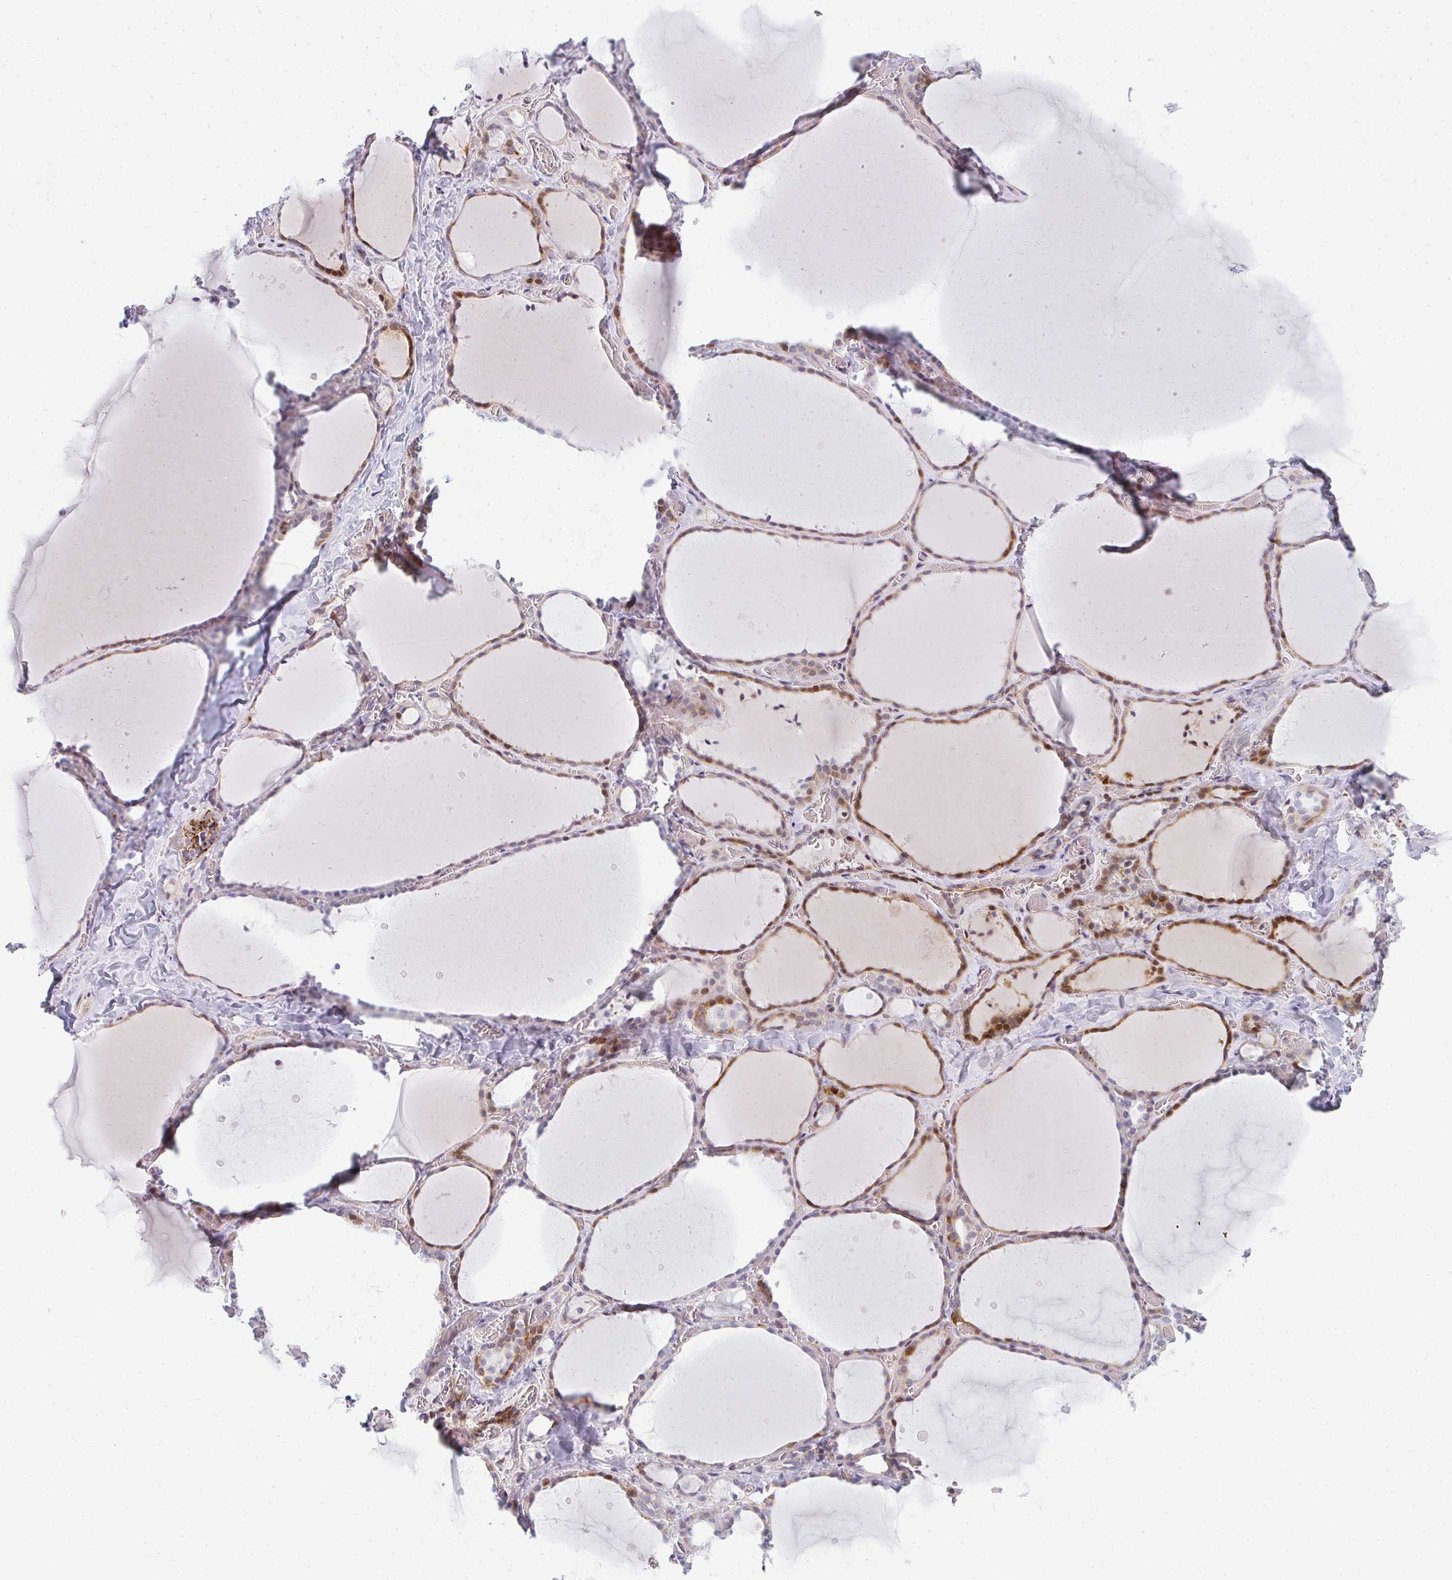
{"staining": {"intensity": "strong", "quantity": ">75%", "location": "cytoplasmic/membranous,nuclear"}, "tissue": "thyroid gland", "cell_type": "Glandular cells", "image_type": "normal", "snomed": [{"axis": "morphology", "description": "Normal tissue, NOS"}, {"axis": "topography", "description": "Thyroid gland"}], "caption": "This is an image of IHC staining of benign thyroid gland, which shows strong positivity in the cytoplasmic/membranous,nuclear of glandular cells.", "gene": "PLA2G5", "patient": {"sex": "female", "age": 36}}